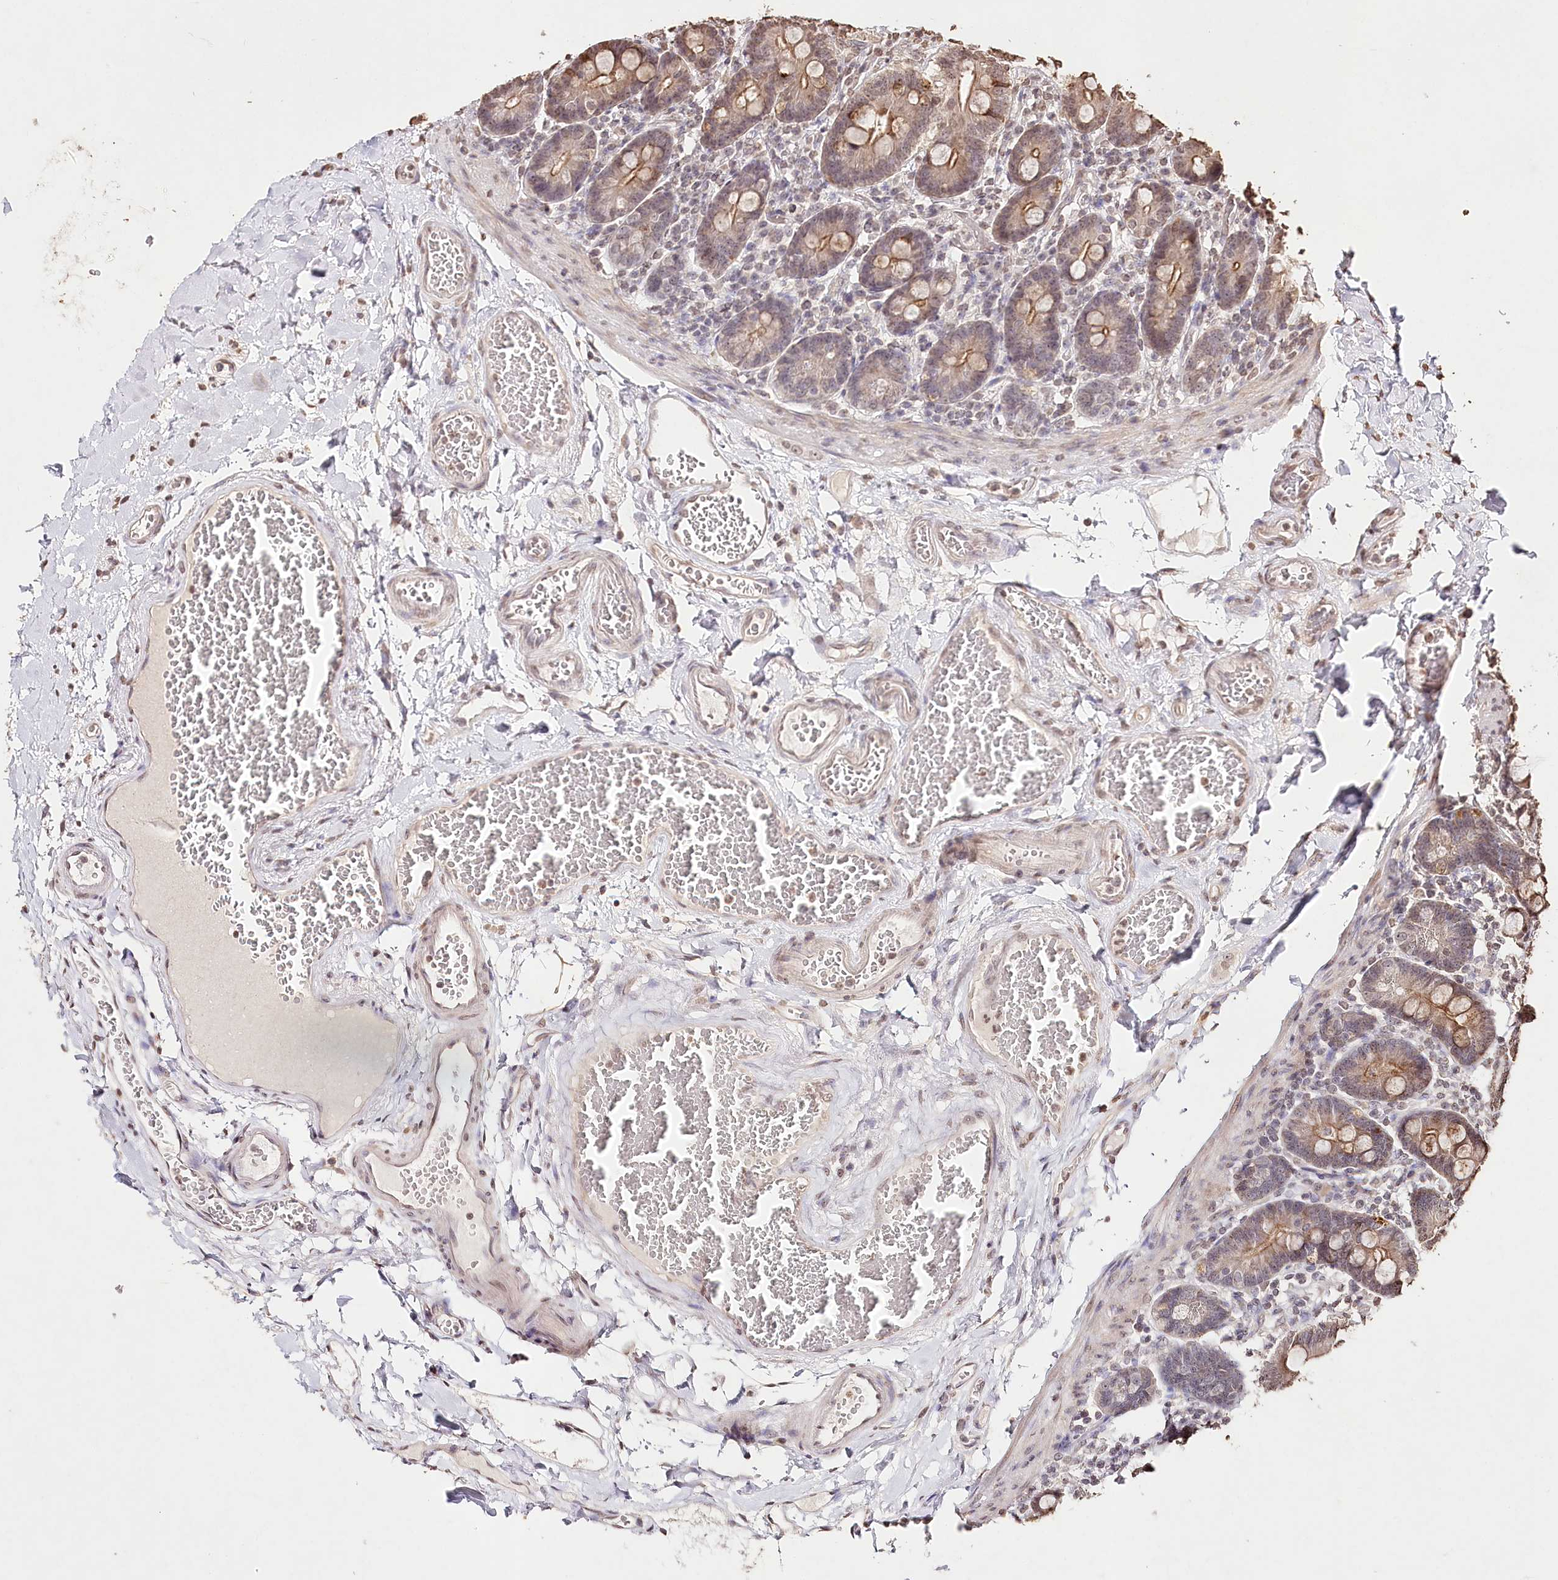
{"staining": {"intensity": "moderate", "quantity": "25%-75%", "location": "cytoplasmic/membranous,nuclear"}, "tissue": "duodenum", "cell_type": "Glandular cells", "image_type": "normal", "snomed": [{"axis": "morphology", "description": "Normal tissue, NOS"}, {"axis": "topography", "description": "Duodenum"}], "caption": "Brown immunohistochemical staining in normal human duodenum demonstrates moderate cytoplasmic/membranous,nuclear staining in approximately 25%-75% of glandular cells. (DAB = brown stain, brightfield microscopy at high magnification).", "gene": "DMXL1", "patient": {"sex": "male", "age": 54}}